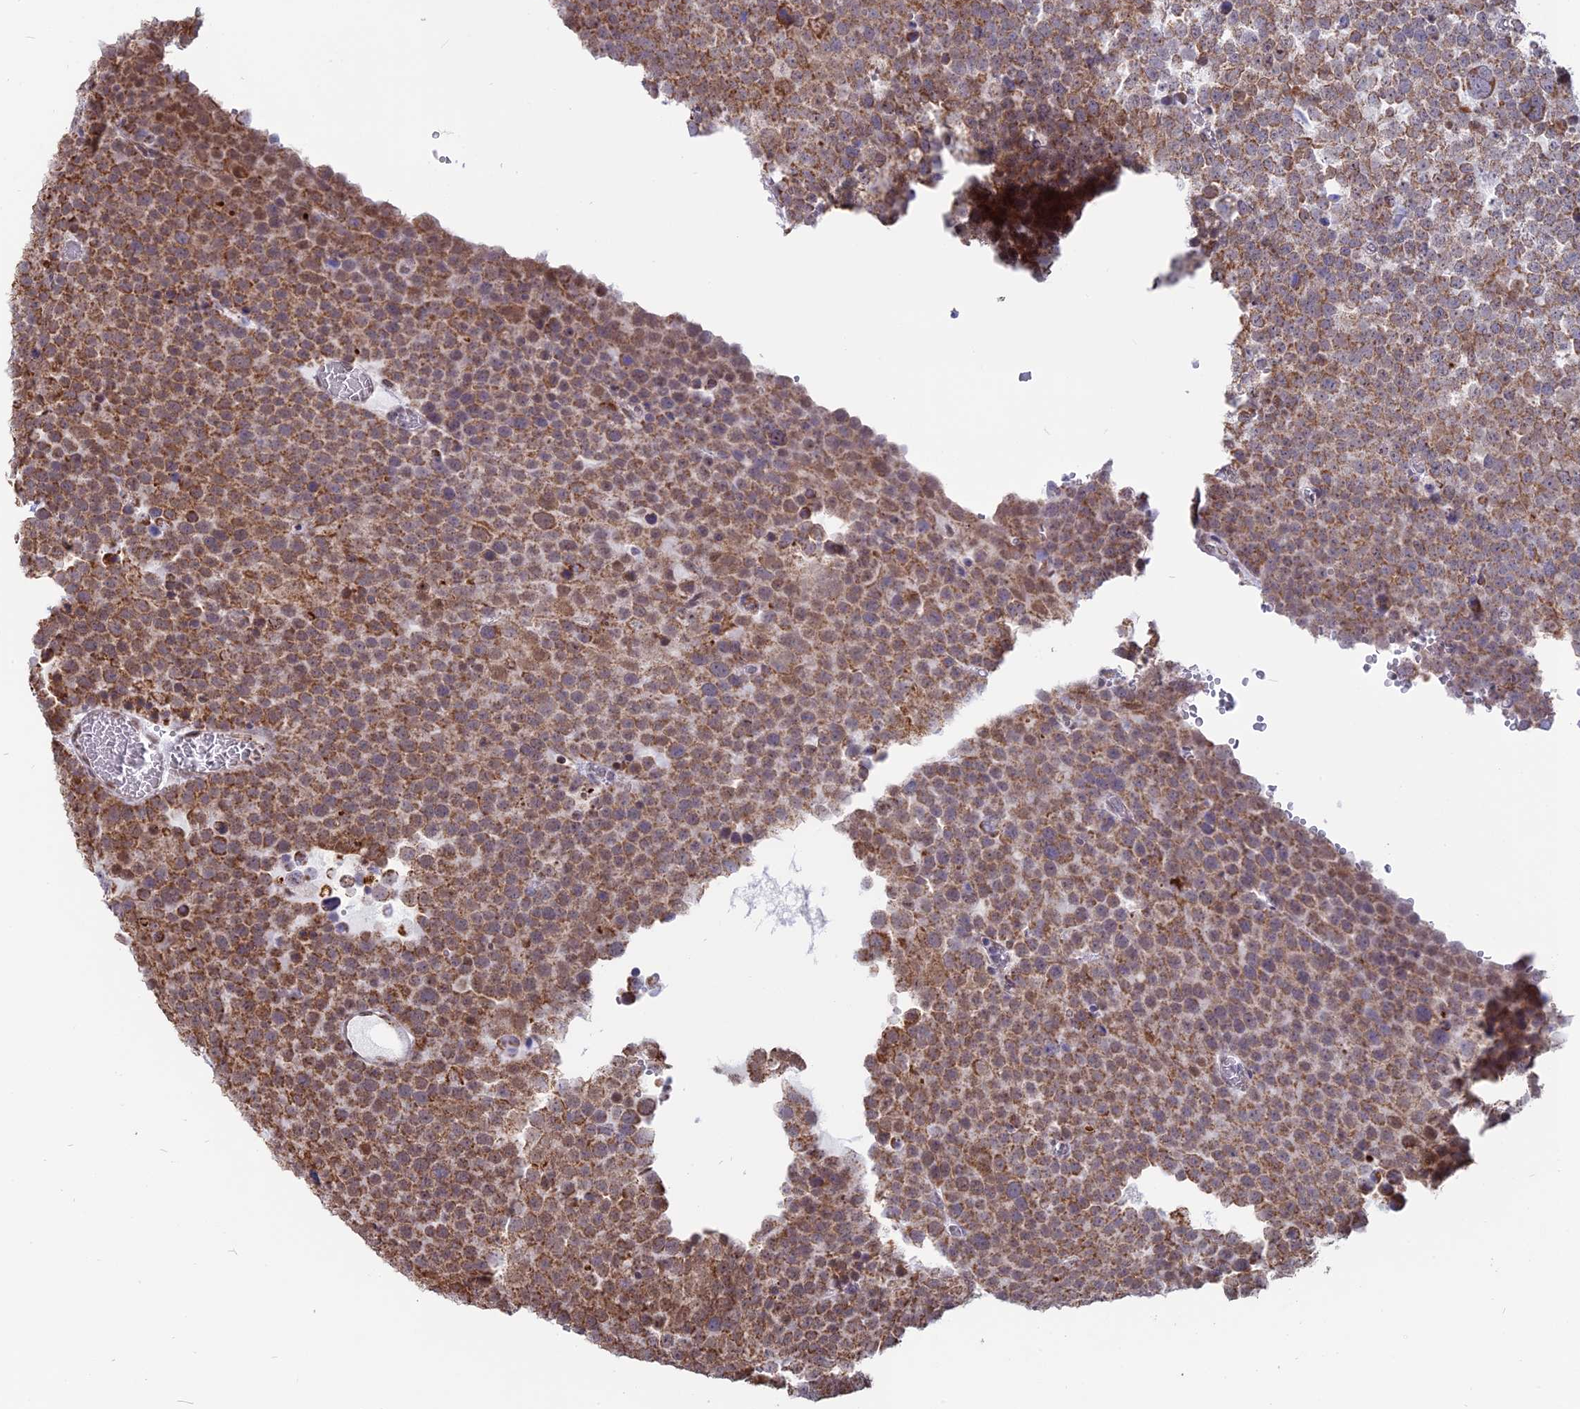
{"staining": {"intensity": "moderate", "quantity": ">75%", "location": "cytoplasmic/membranous"}, "tissue": "testis cancer", "cell_type": "Tumor cells", "image_type": "cancer", "snomed": [{"axis": "morphology", "description": "Seminoma, NOS"}, {"axis": "topography", "description": "Testis"}], "caption": "DAB immunohistochemical staining of human testis cancer displays moderate cytoplasmic/membranous protein positivity in approximately >75% of tumor cells. (brown staining indicates protein expression, while blue staining denotes nuclei).", "gene": "ARHGAP40", "patient": {"sex": "male", "age": 71}}